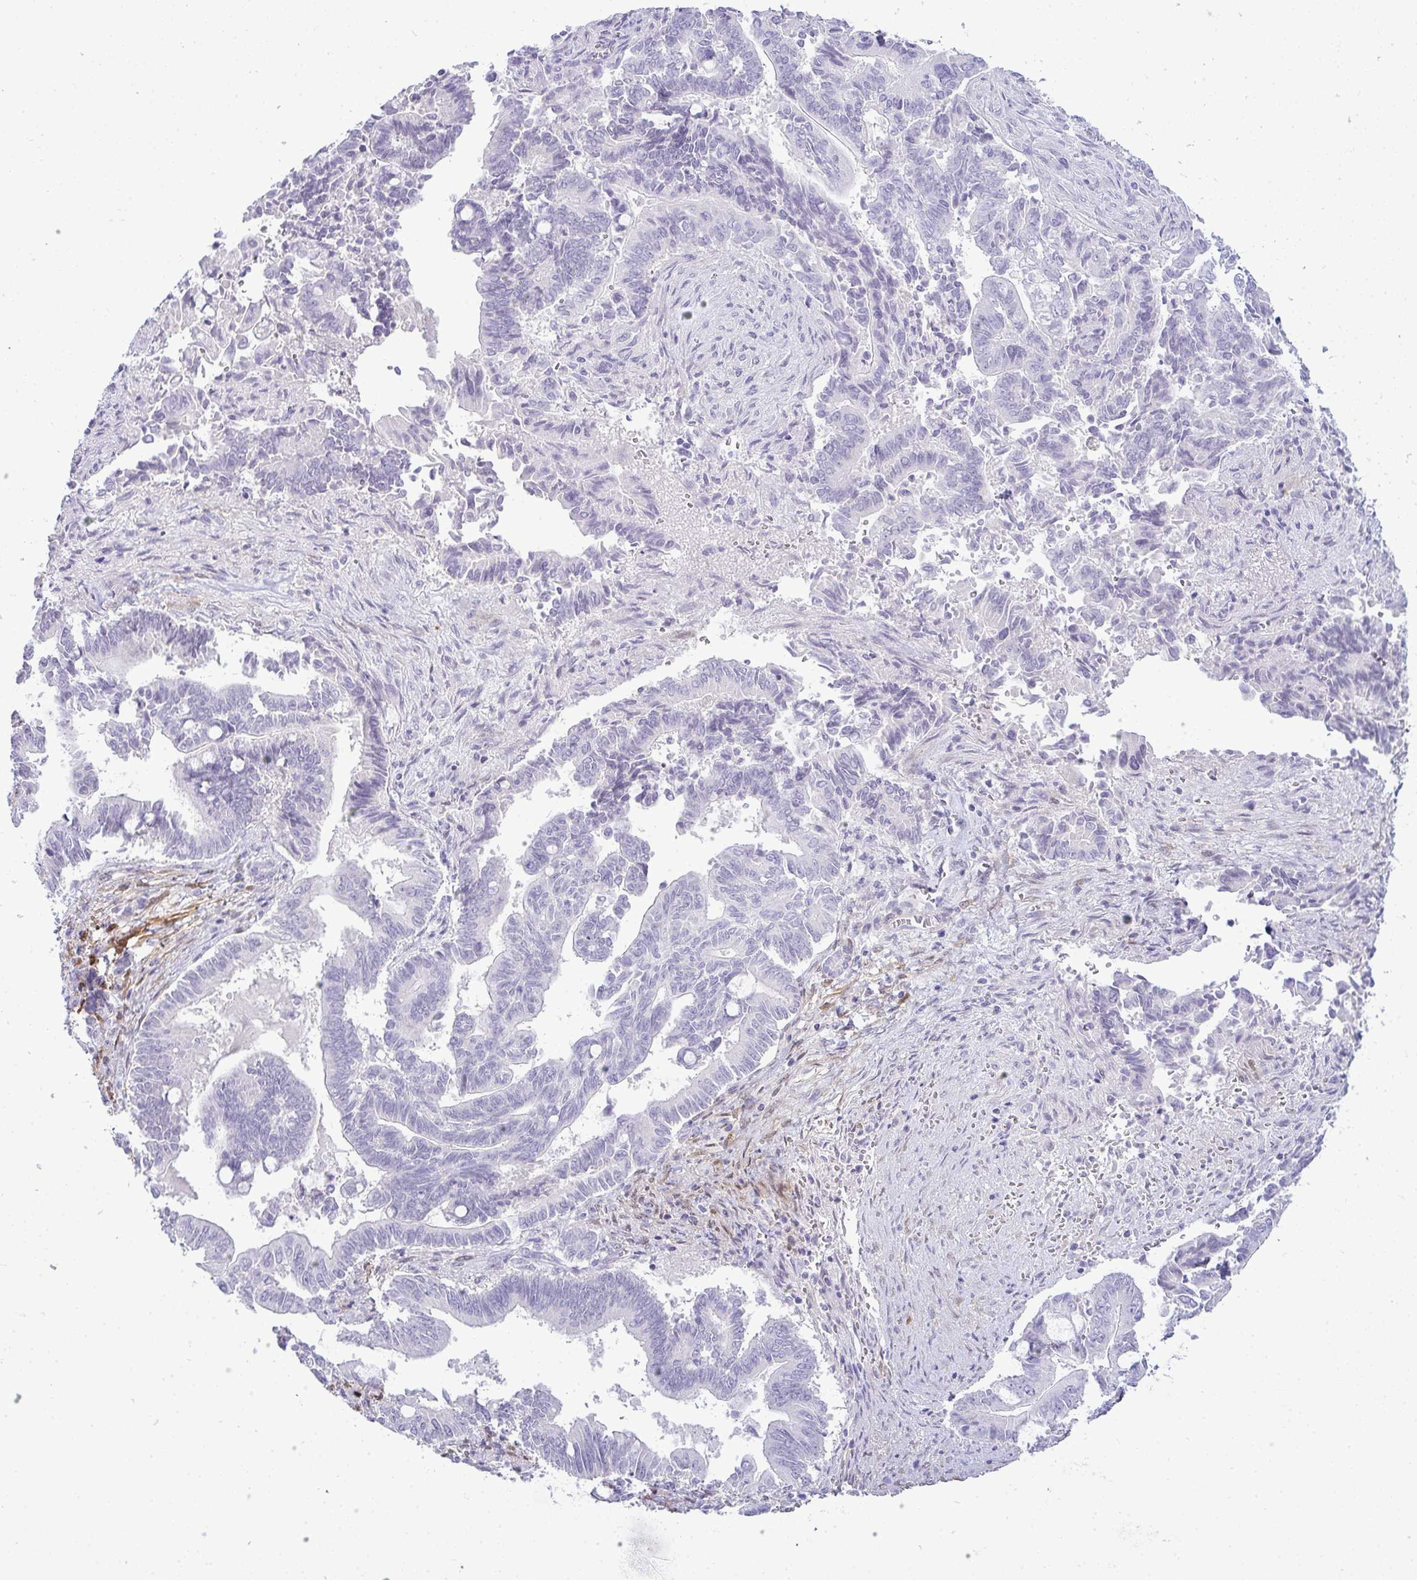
{"staining": {"intensity": "negative", "quantity": "none", "location": "none"}, "tissue": "pancreatic cancer", "cell_type": "Tumor cells", "image_type": "cancer", "snomed": [{"axis": "morphology", "description": "Adenocarcinoma, NOS"}, {"axis": "topography", "description": "Pancreas"}], "caption": "IHC image of neoplastic tissue: human pancreatic adenocarcinoma stained with DAB (3,3'-diaminobenzidine) exhibits no significant protein staining in tumor cells.", "gene": "HSPB6", "patient": {"sex": "male", "age": 68}}